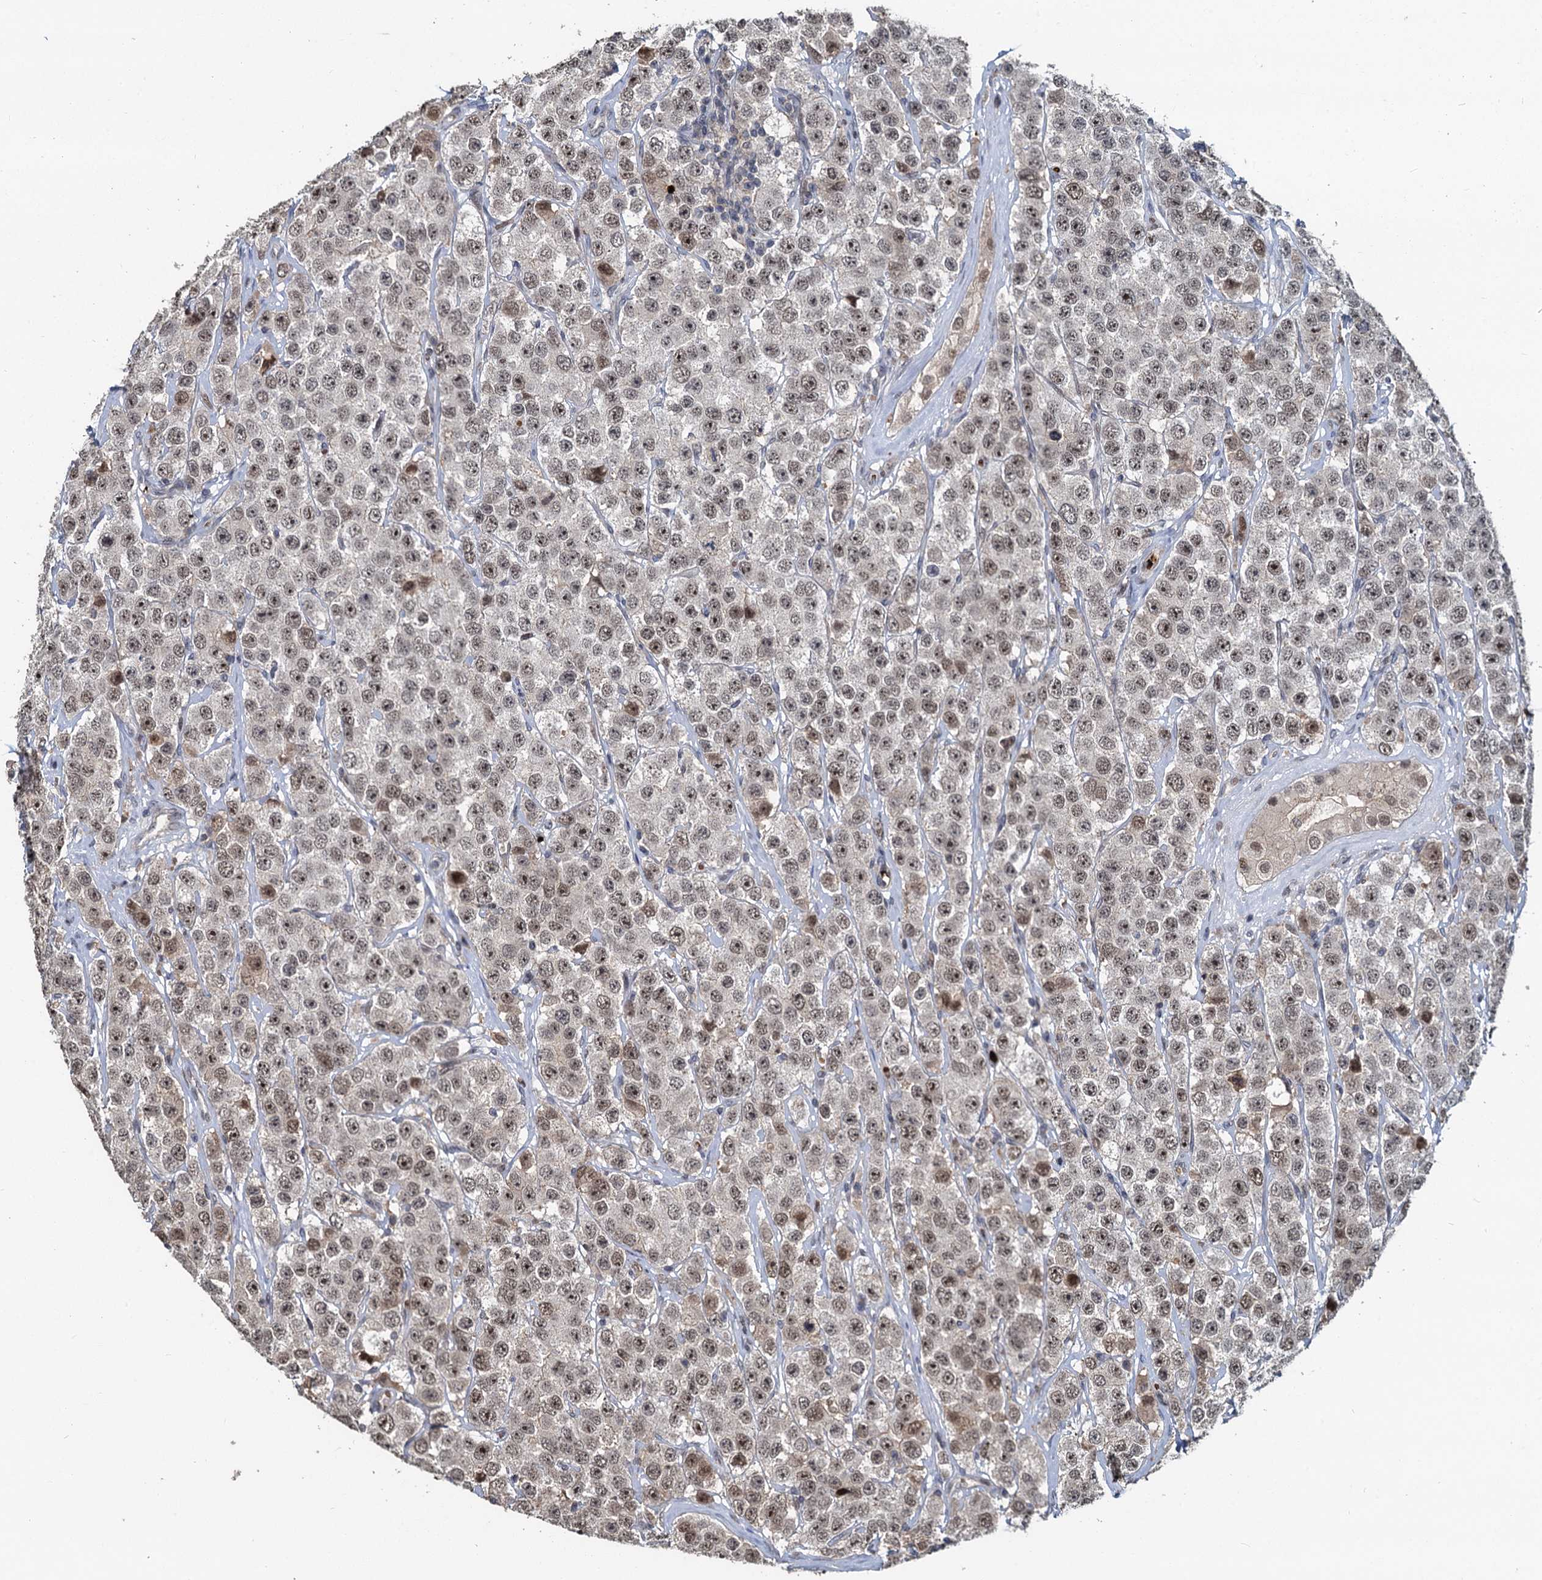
{"staining": {"intensity": "moderate", "quantity": ">75%", "location": "nuclear"}, "tissue": "testis cancer", "cell_type": "Tumor cells", "image_type": "cancer", "snomed": [{"axis": "morphology", "description": "Seminoma, NOS"}, {"axis": "topography", "description": "Testis"}], "caption": "Seminoma (testis) stained with a protein marker shows moderate staining in tumor cells.", "gene": "FANCI", "patient": {"sex": "male", "age": 28}}